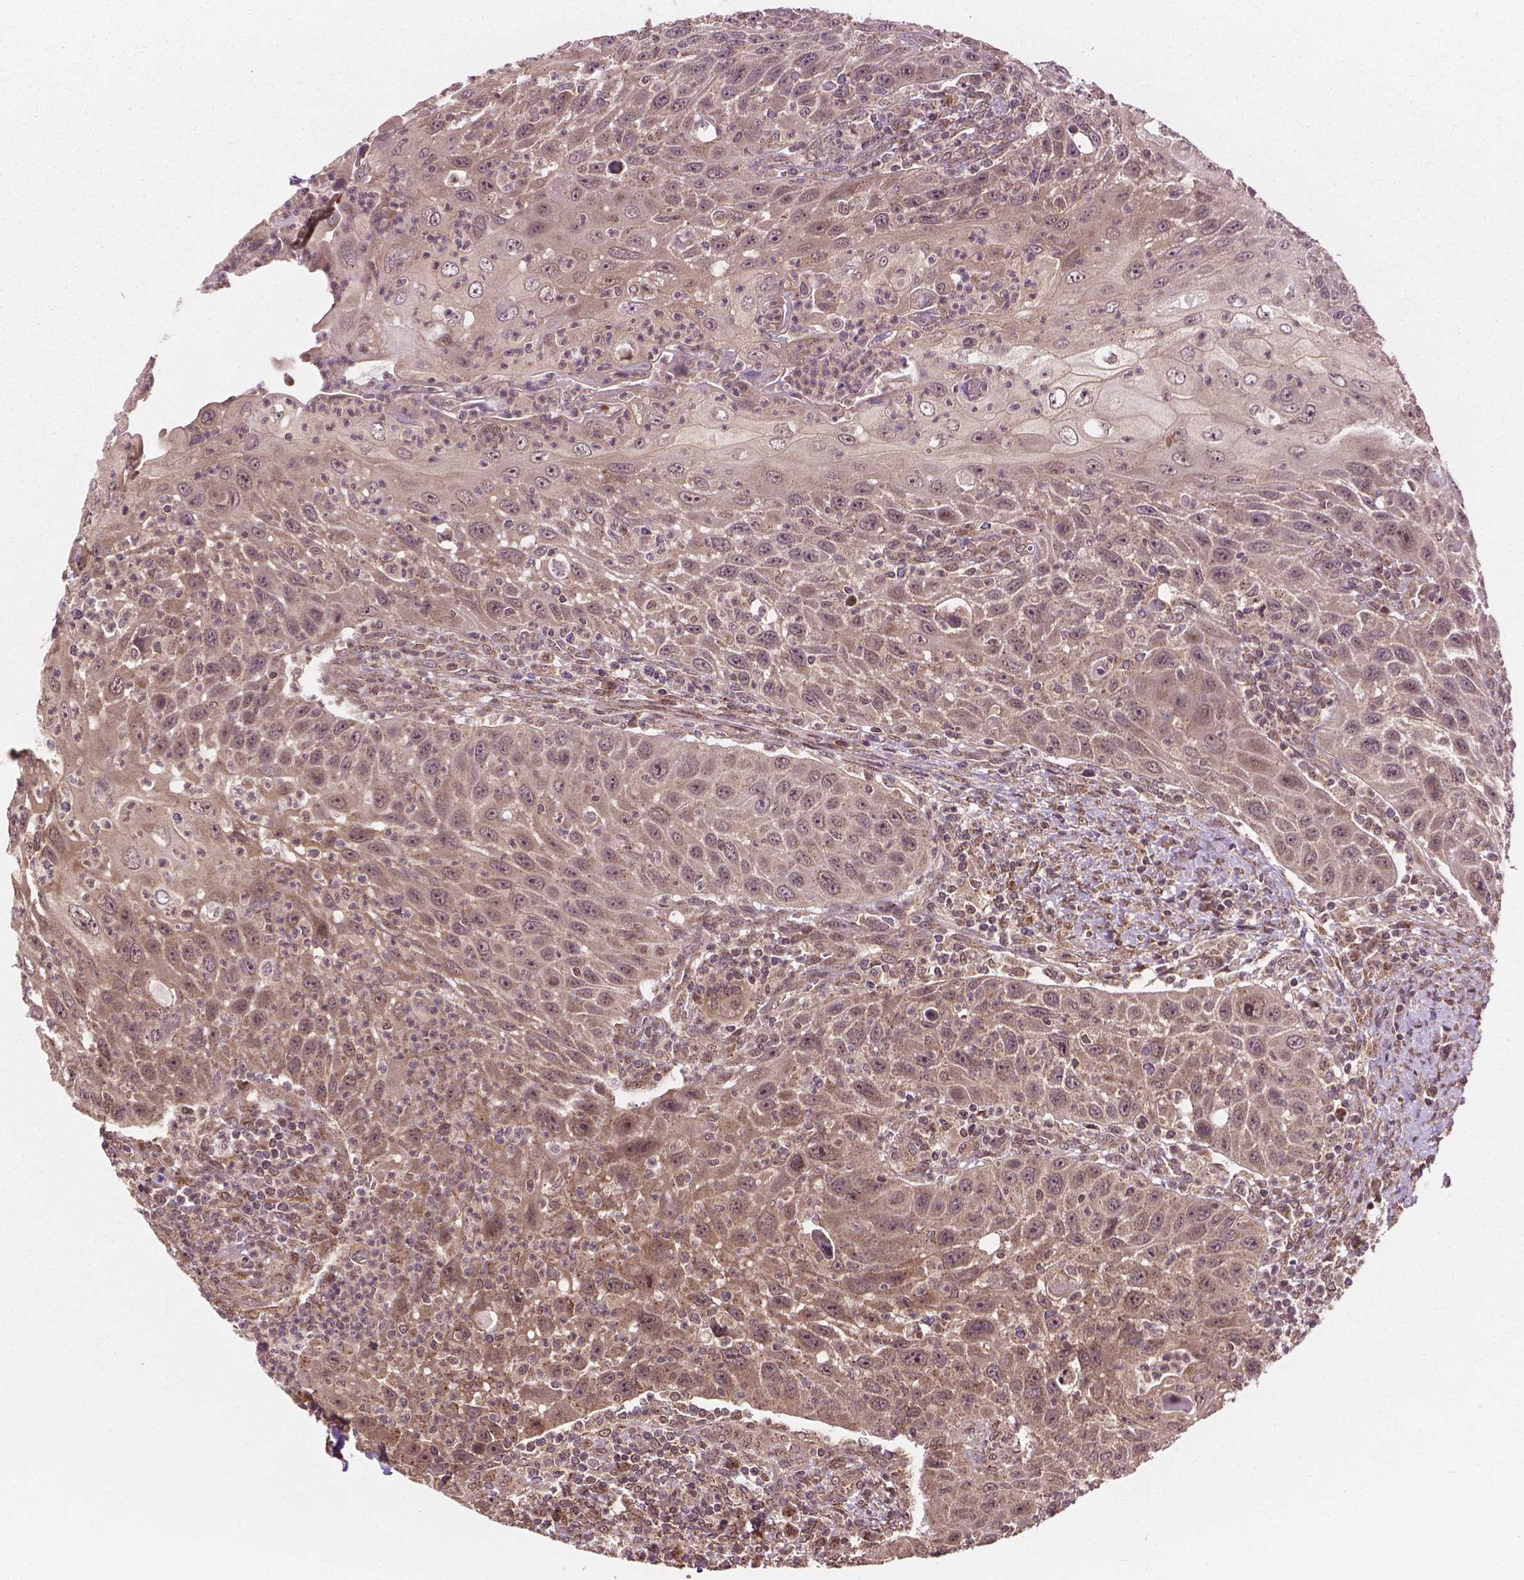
{"staining": {"intensity": "moderate", "quantity": "25%-75%", "location": "cytoplasmic/membranous"}, "tissue": "head and neck cancer", "cell_type": "Tumor cells", "image_type": "cancer", "snomed": [{"axis": "morphology", "description": "Squamous cell carcinoma, NOS"}, {"axis": "topography", "description": "Head-Neck"}], "caption": "Protein expression by immunohistochemistry displays moderate cytoplasmic/membranous staining in about 25%-75% of tumor cells in head and neck squamous cell carcinoma. The staining is performed using DAB brown chromogen to label protein expression. The nuclei are counter-stained blue using hematoxylin.", "gene": "PPP1CB", "patient": {"sex": "male", "age": 69}}